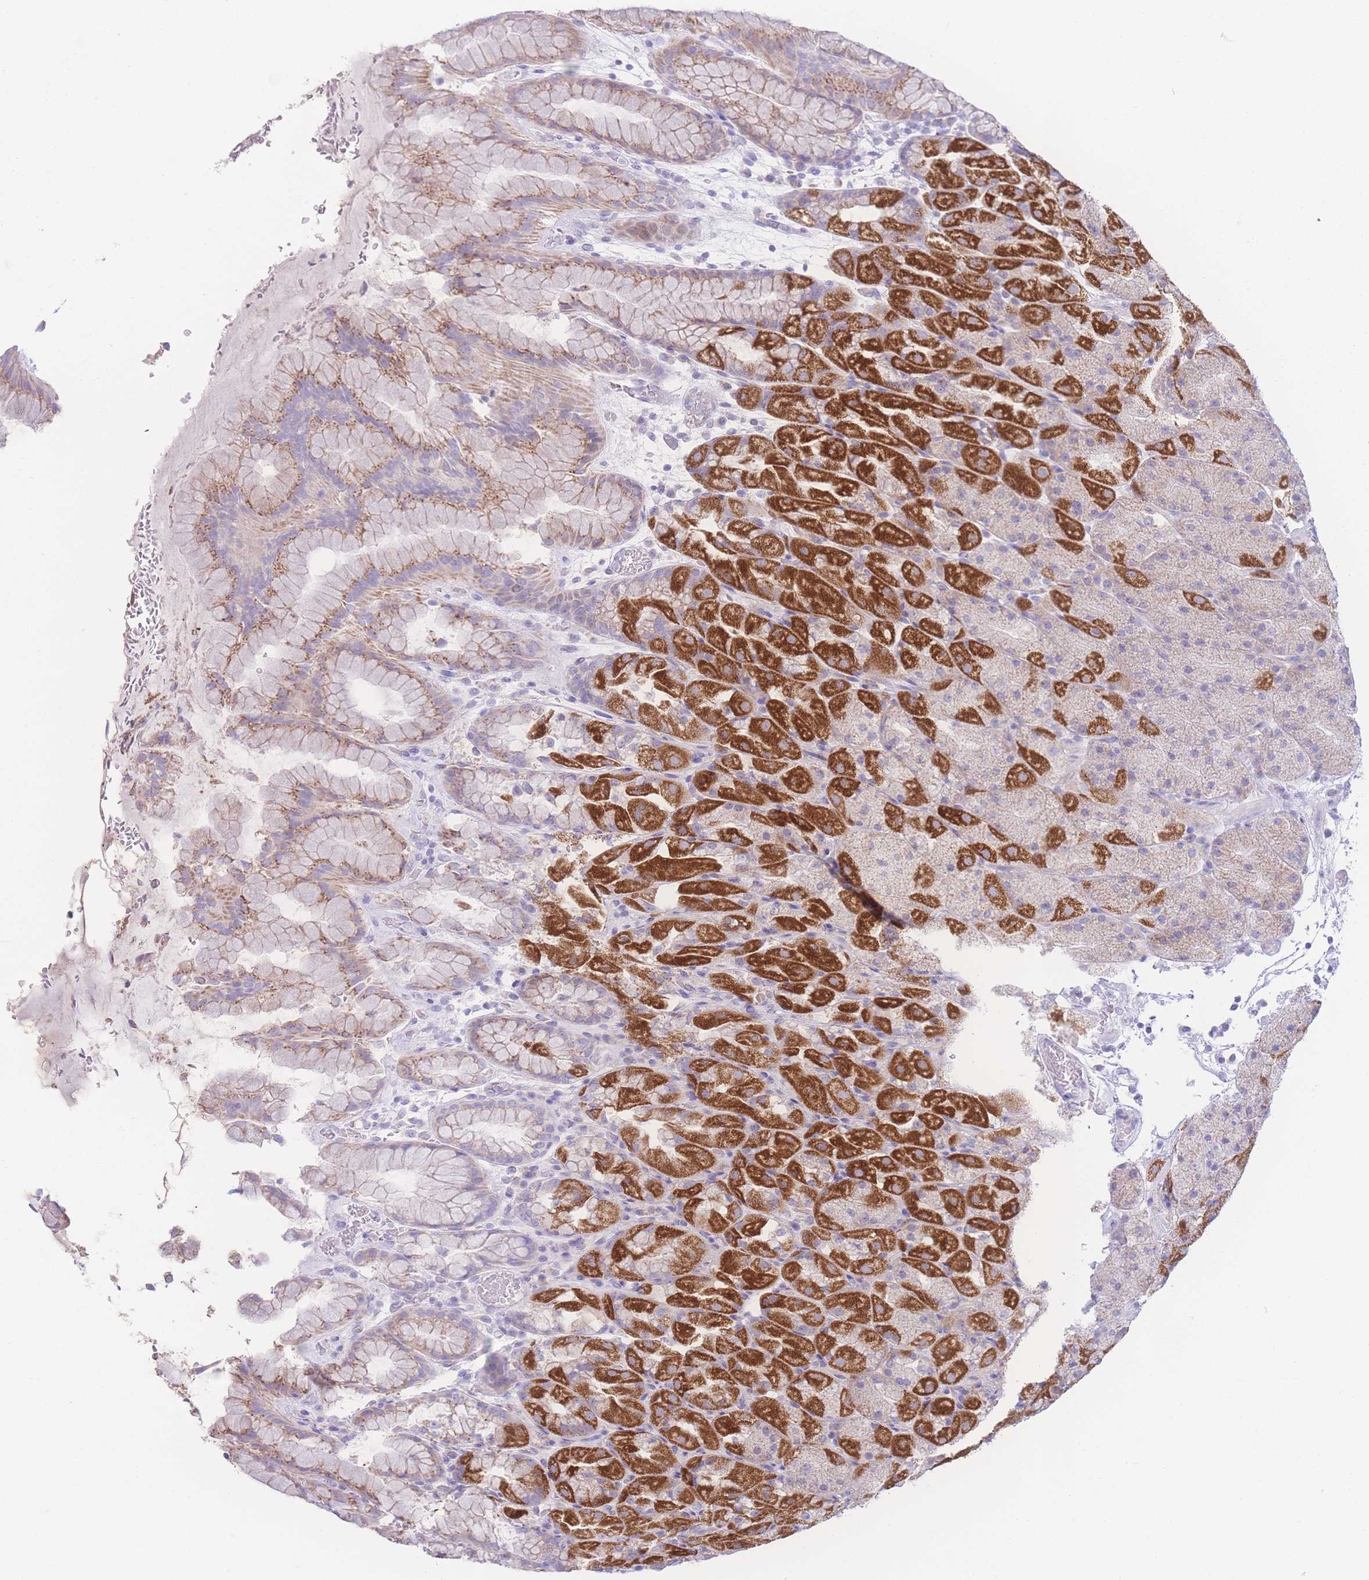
{"staining": {"intensity": "strong", "quantity": "25%-75%", "location": "cytoplasmic/membranous"}, "tissue": "stomach", "cell_type": "Glandular cells", "image_type": "normal", "snomed": [{"axis": "morphology", "description": "Normal tissue, NOS"}, {"axis": "topography", "description": "Stomach, upper"}, {"axis": "topography", "description": "Stomach, lower"}], "caption": "Immunohistochemical staining of unremarkable stomach exhibits high levels of strong cytoplasmic/membranous staining in approximately 25%-75% of glandular cells. (DAB (3,3'-diaminobenzidine) = brown stain, brightfield microscopy at high magnification).", "gene": "NBEAL1", "patient": {"sex": "male", "age": 67}}